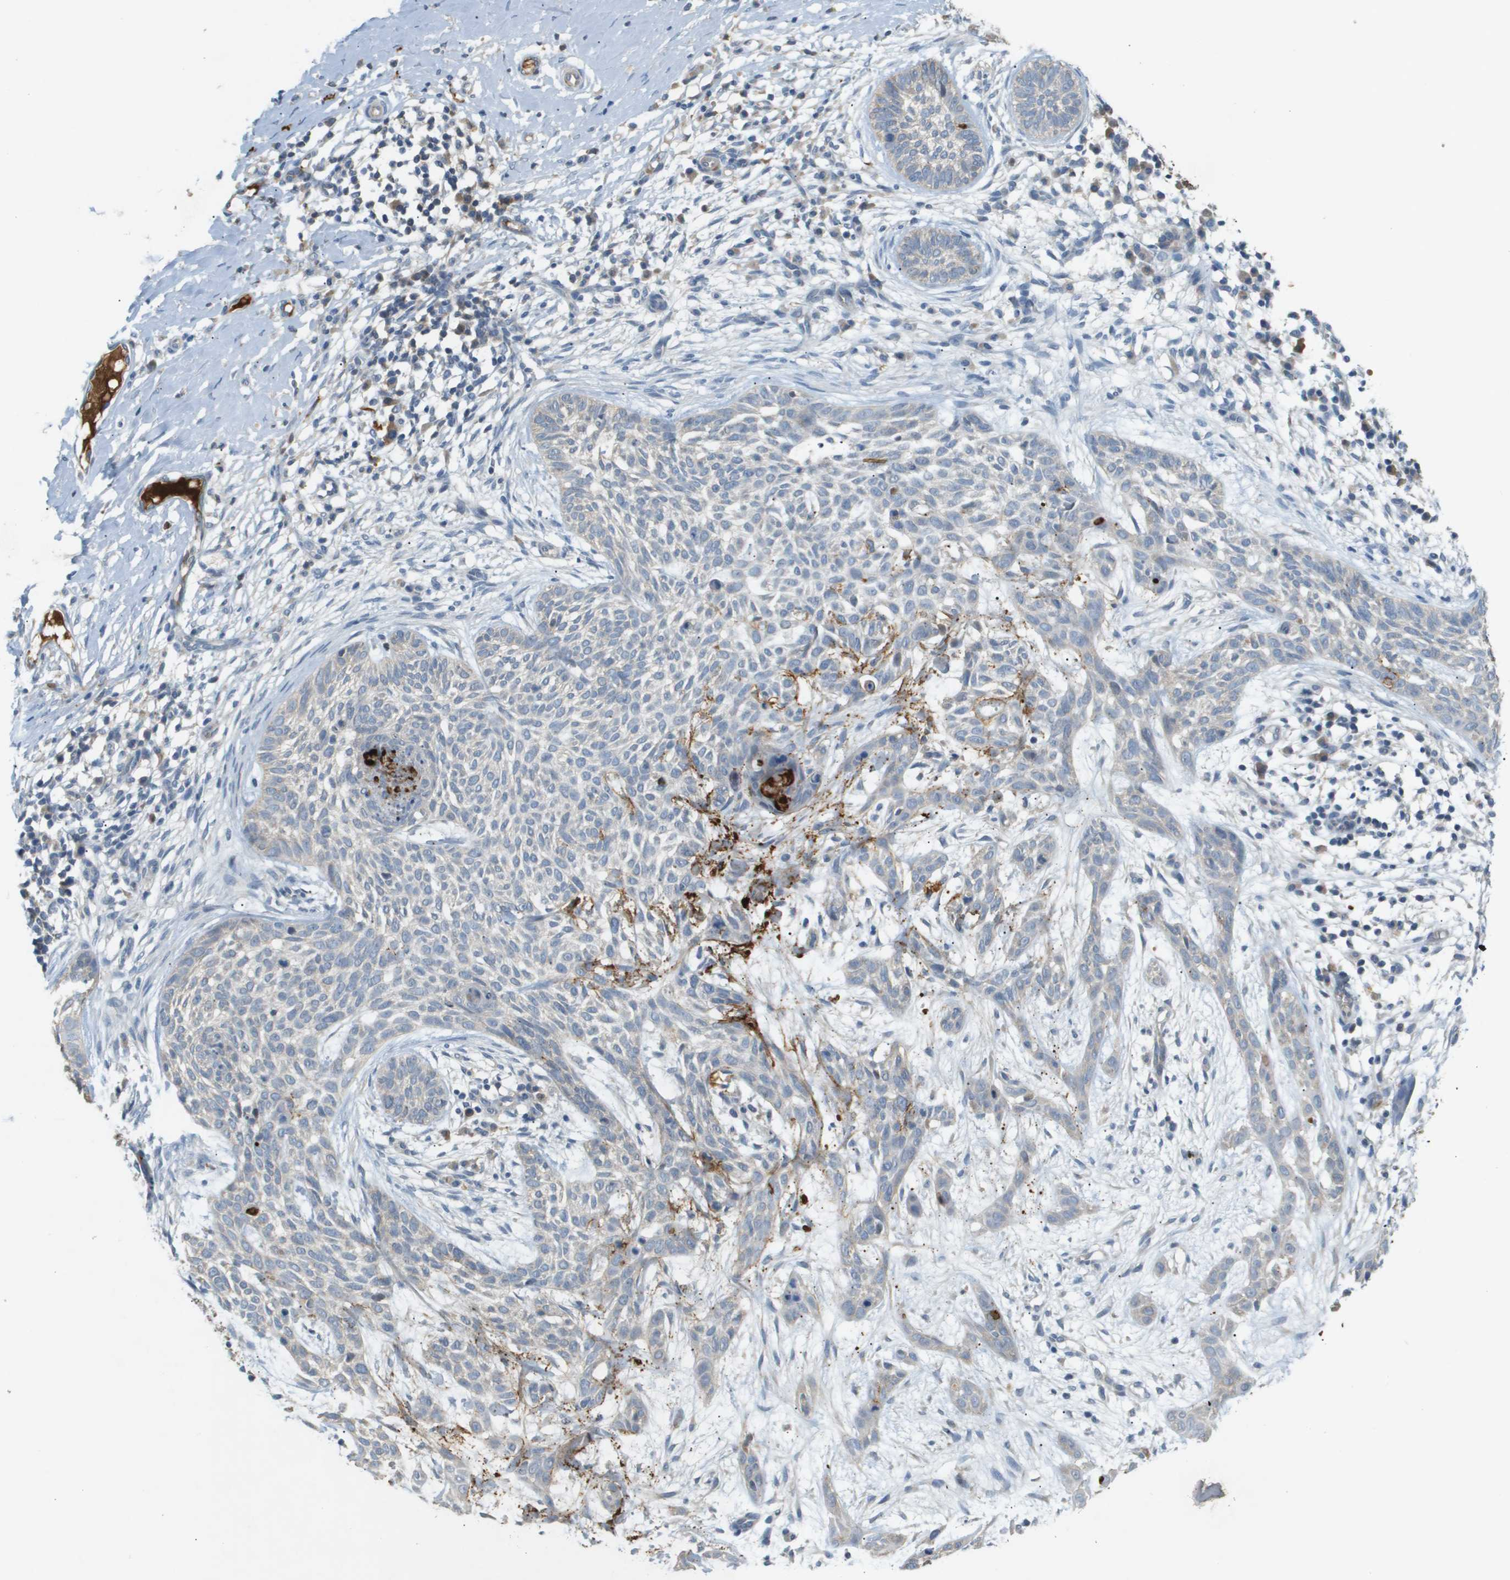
{"staining": {"intensity": "negative", "quantity": "none", "location": "none"}, "tissue": "skin cancer", "cell_type": "Tumor cells", "image_type": "cancer", "snomed": [{"axis": "morphology", "description": "Basal cell carcinoma"}, {"axis": "topography", "description": "Skin"}], "caption": "Immunohistochemical staining of skin cancer (basal cell carcinoma) displays no significant positivity in tumor cells.", "gene": "VTN", "patient": {"sex": "female", "age": 59}}